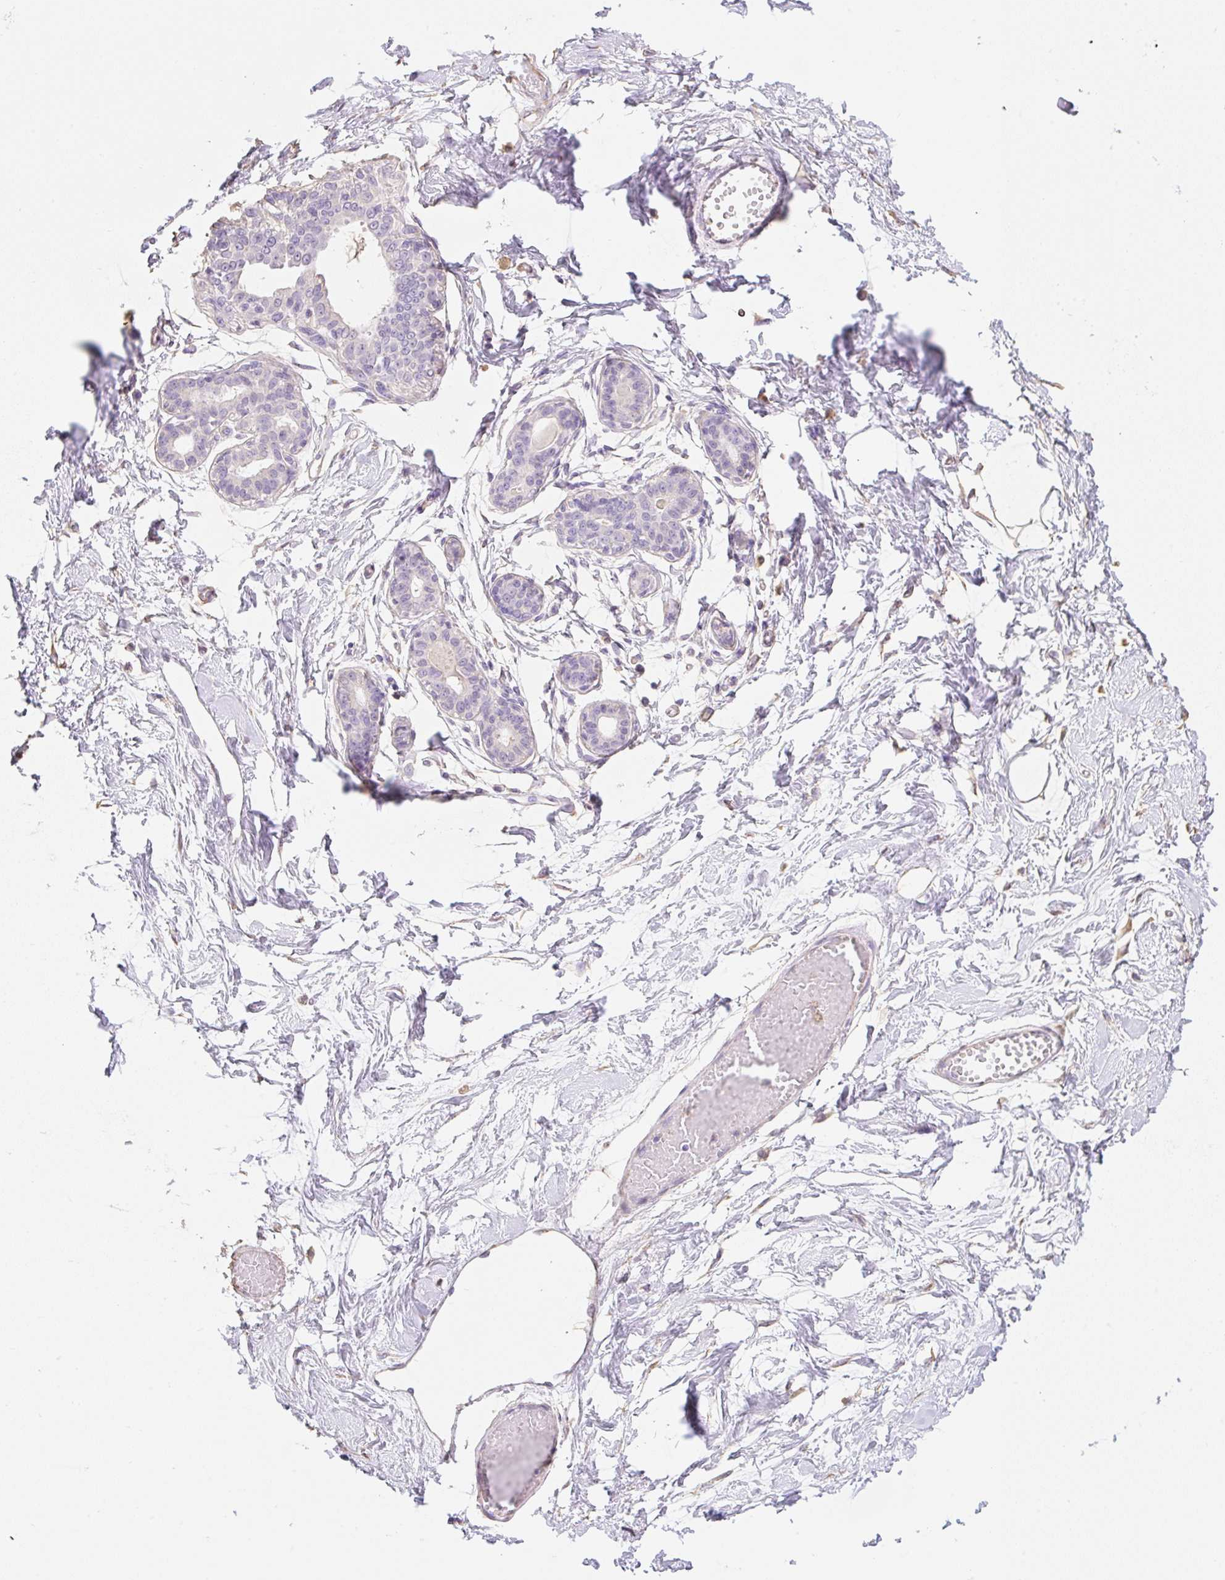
{"staining": {"intensity": "negative", "quantity": "none", "location": "none"}, "tissue": "breast", "cell_type": "Adipocytes", "image_type": "normal", "snomed": [{"axis": "morphology", "description": "Normal tissue, NOS"}, {"axis": "topography", "description": "Breast"}], "caption": "Human breast stained for a protein using IHC reveals no positivity in adipocytes.", "gene": "MBOAT7", "patient": {"sex": "female", "age": 45}}